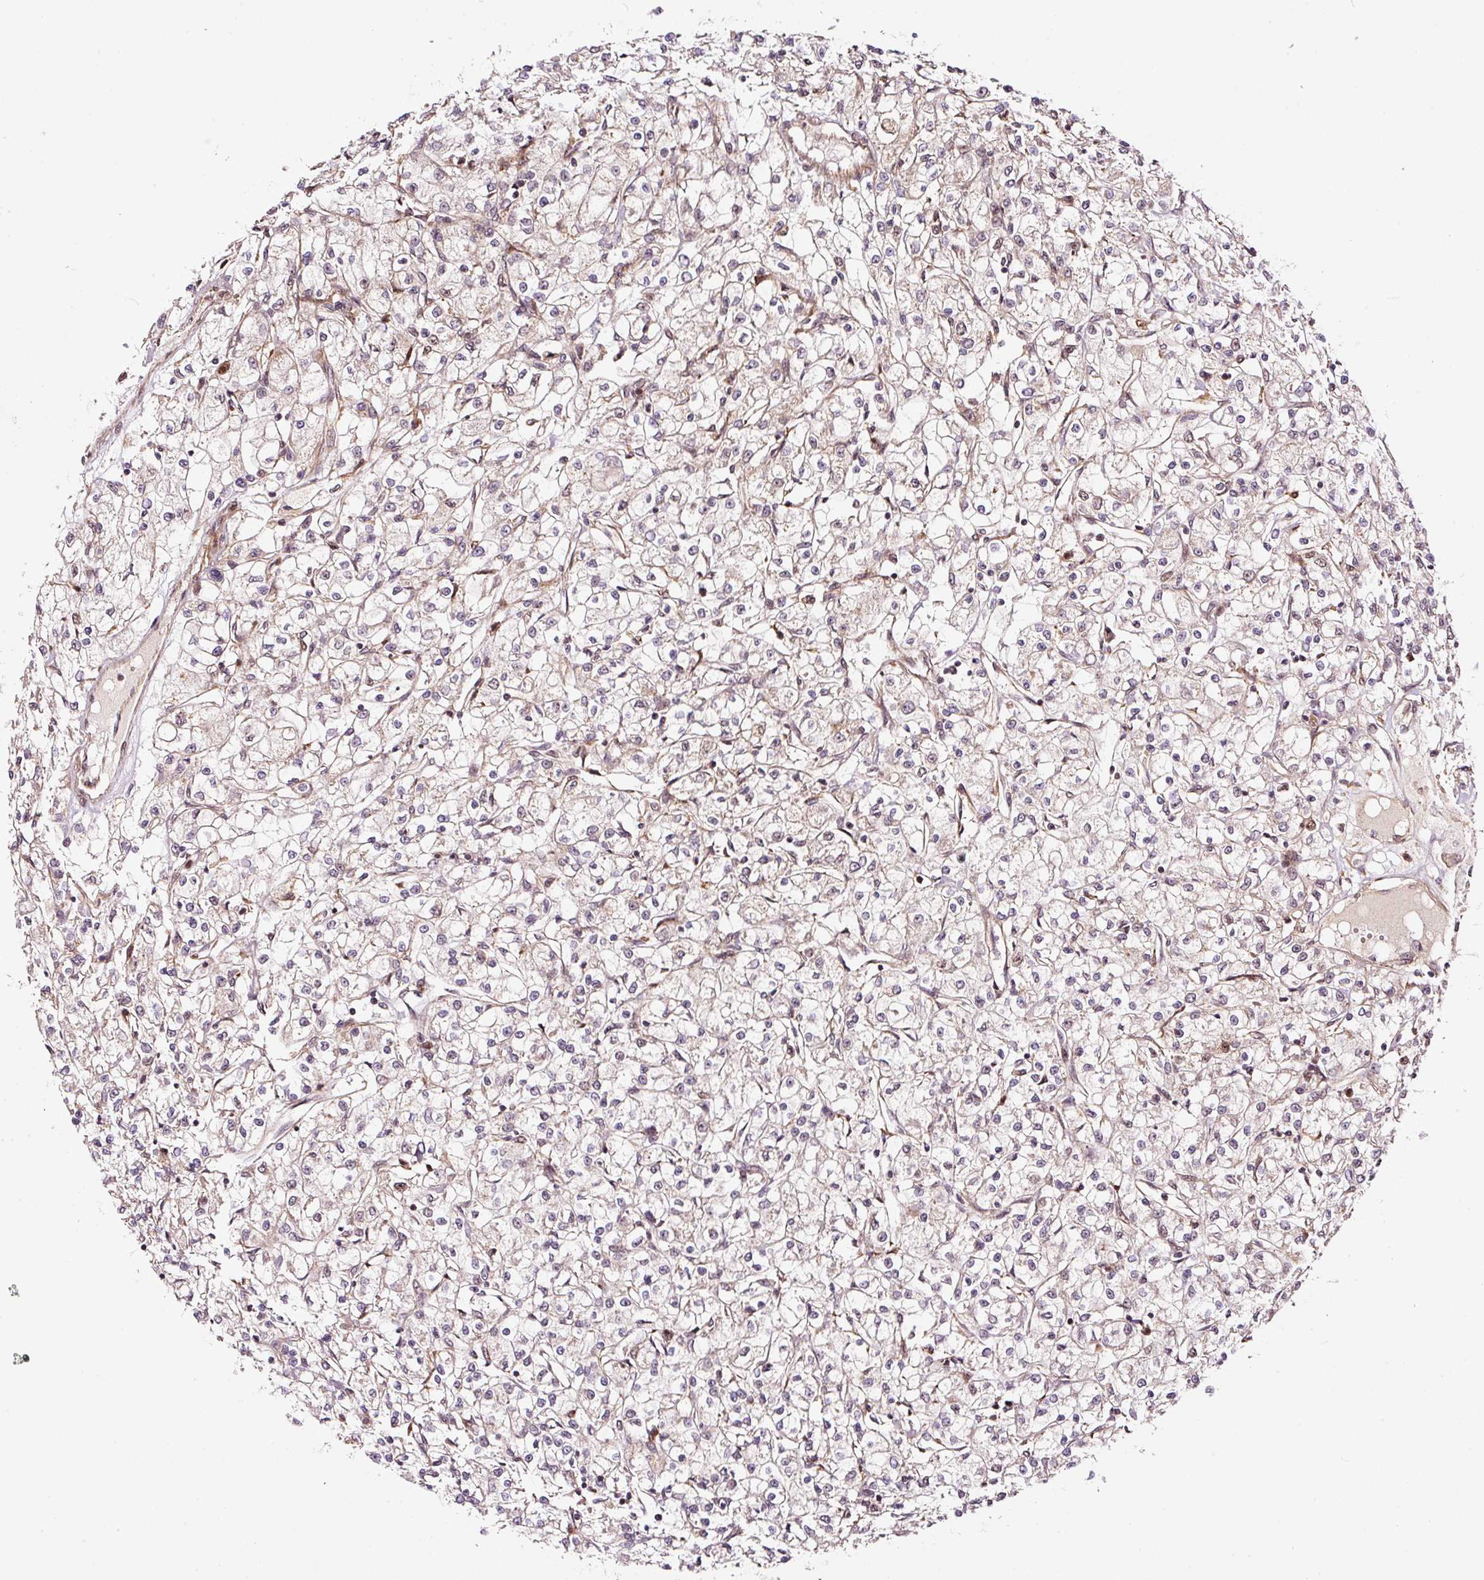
{"staining": {"intensity": "weak", "quantity": "<25%", "location": "nuclear"}, "tissue": "renal cancer", "cell_type": "Tumor cells", "image_type": "cancer", "snomed": [{"axis": "morphology", "description": "Adenocarcinoma, NOS"}, {"axis": "topography", "description": "Kidney"}], "caption": "The image exhibits no staining of tumor cells in adenocarcinoma (renal).", "gene": "RFC4", "patient": {"sex": "female", "age": 59}}